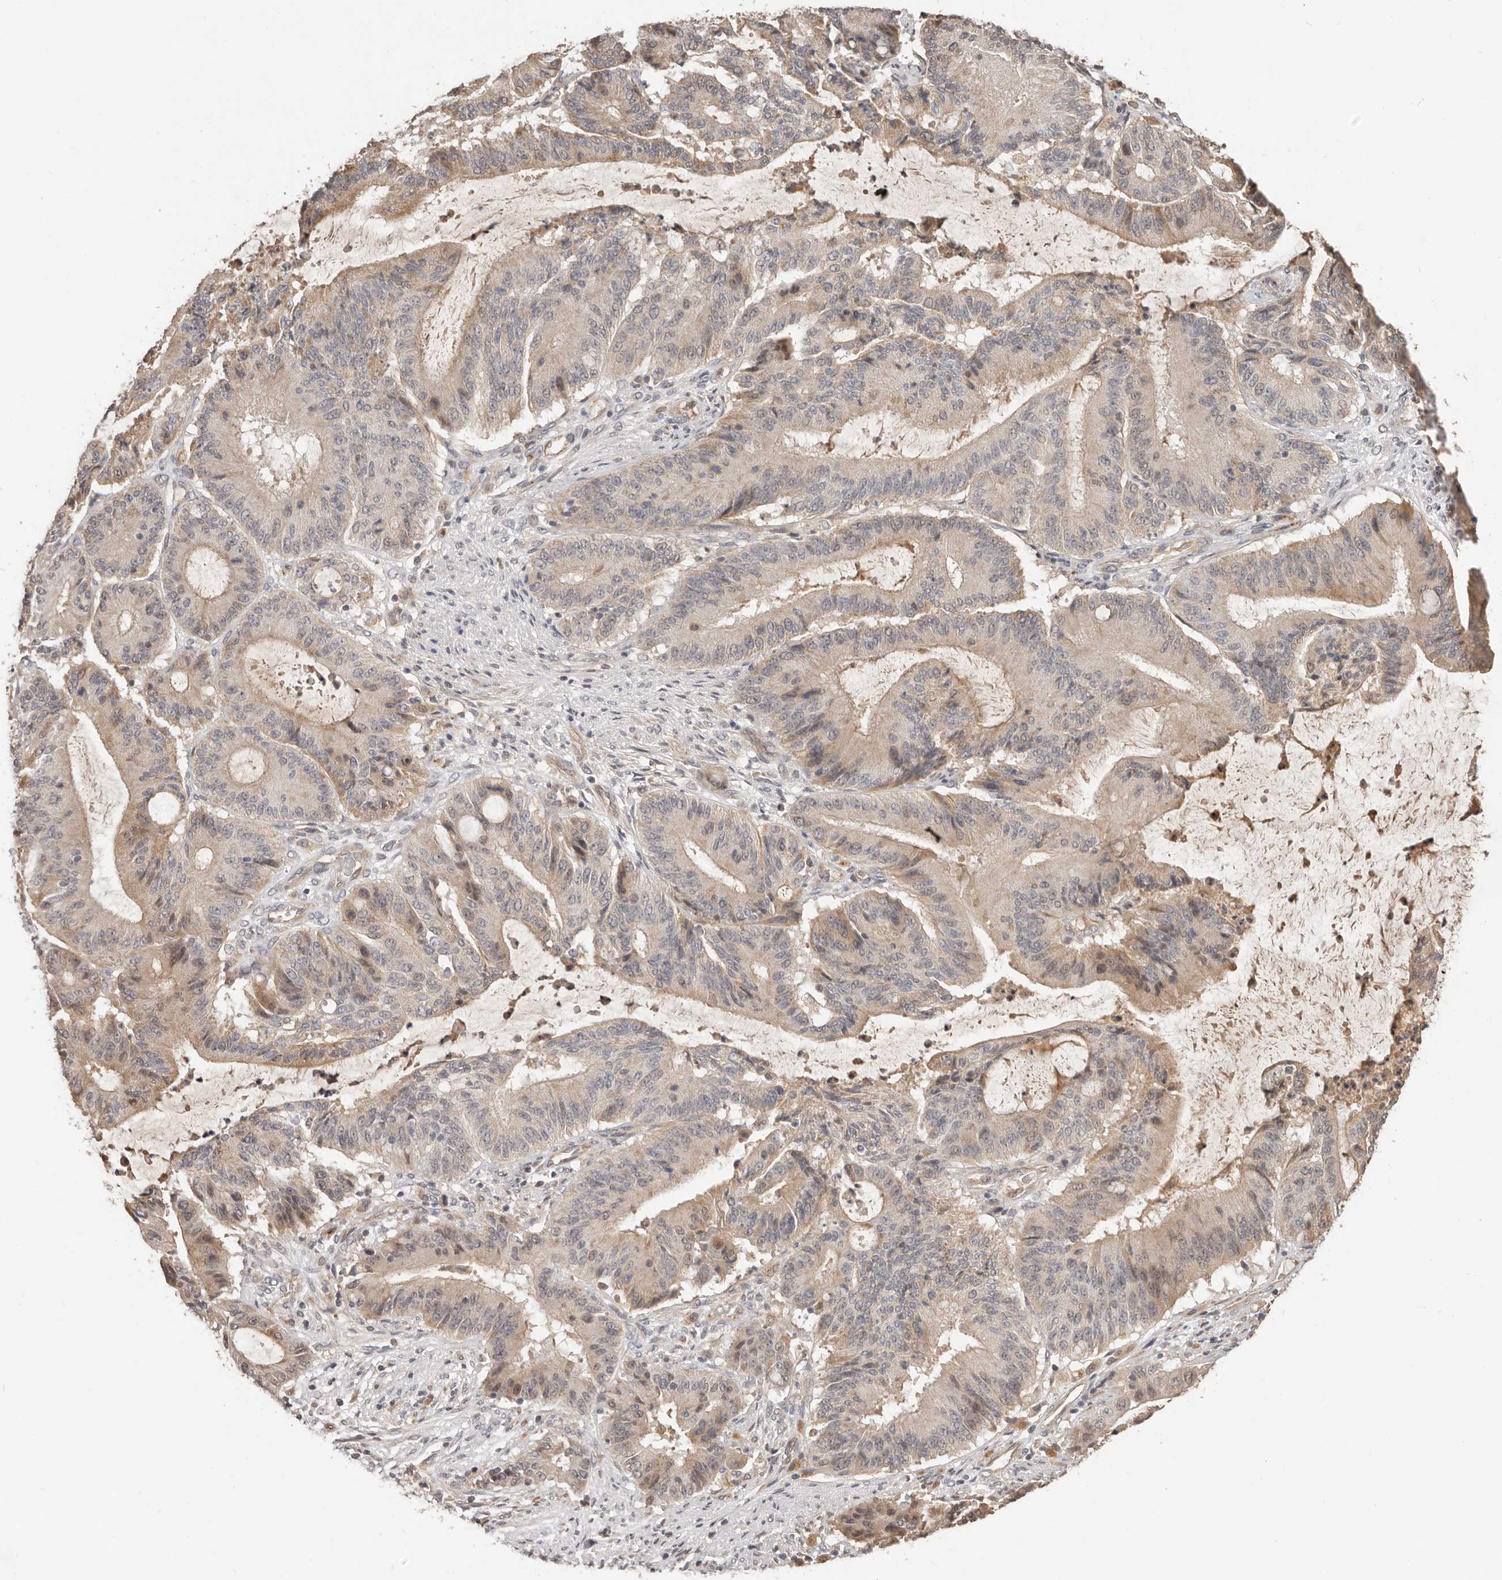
{"staining": {"intensity": "weak", "quantity": "25%-75%", "location": "cytoplasmic/membranous"}, "tissue": "liver cancer", "cell_type": "Tumor cells", "image_type": "cancer", "snomed": [{"axis": "morphology", "description": "Normal tissue, NOS"}, {"axis": "morphology", "description": "Cholangiocarcinoma"}, {"axis": "topography", "description": "Liver"}, {"axis": "topography", "description": "Peripheral nerve tissue"}], "caption": "This is a photomicrograph of immunohistochemistry (IHC) staining of liver cancer (cholangiocarcinoma), which shows weak positivity in the cytoplasmic/membranous of tumor cells.", "gene": "MTFR2", "patient": {"sex": "female", "age": 73}}